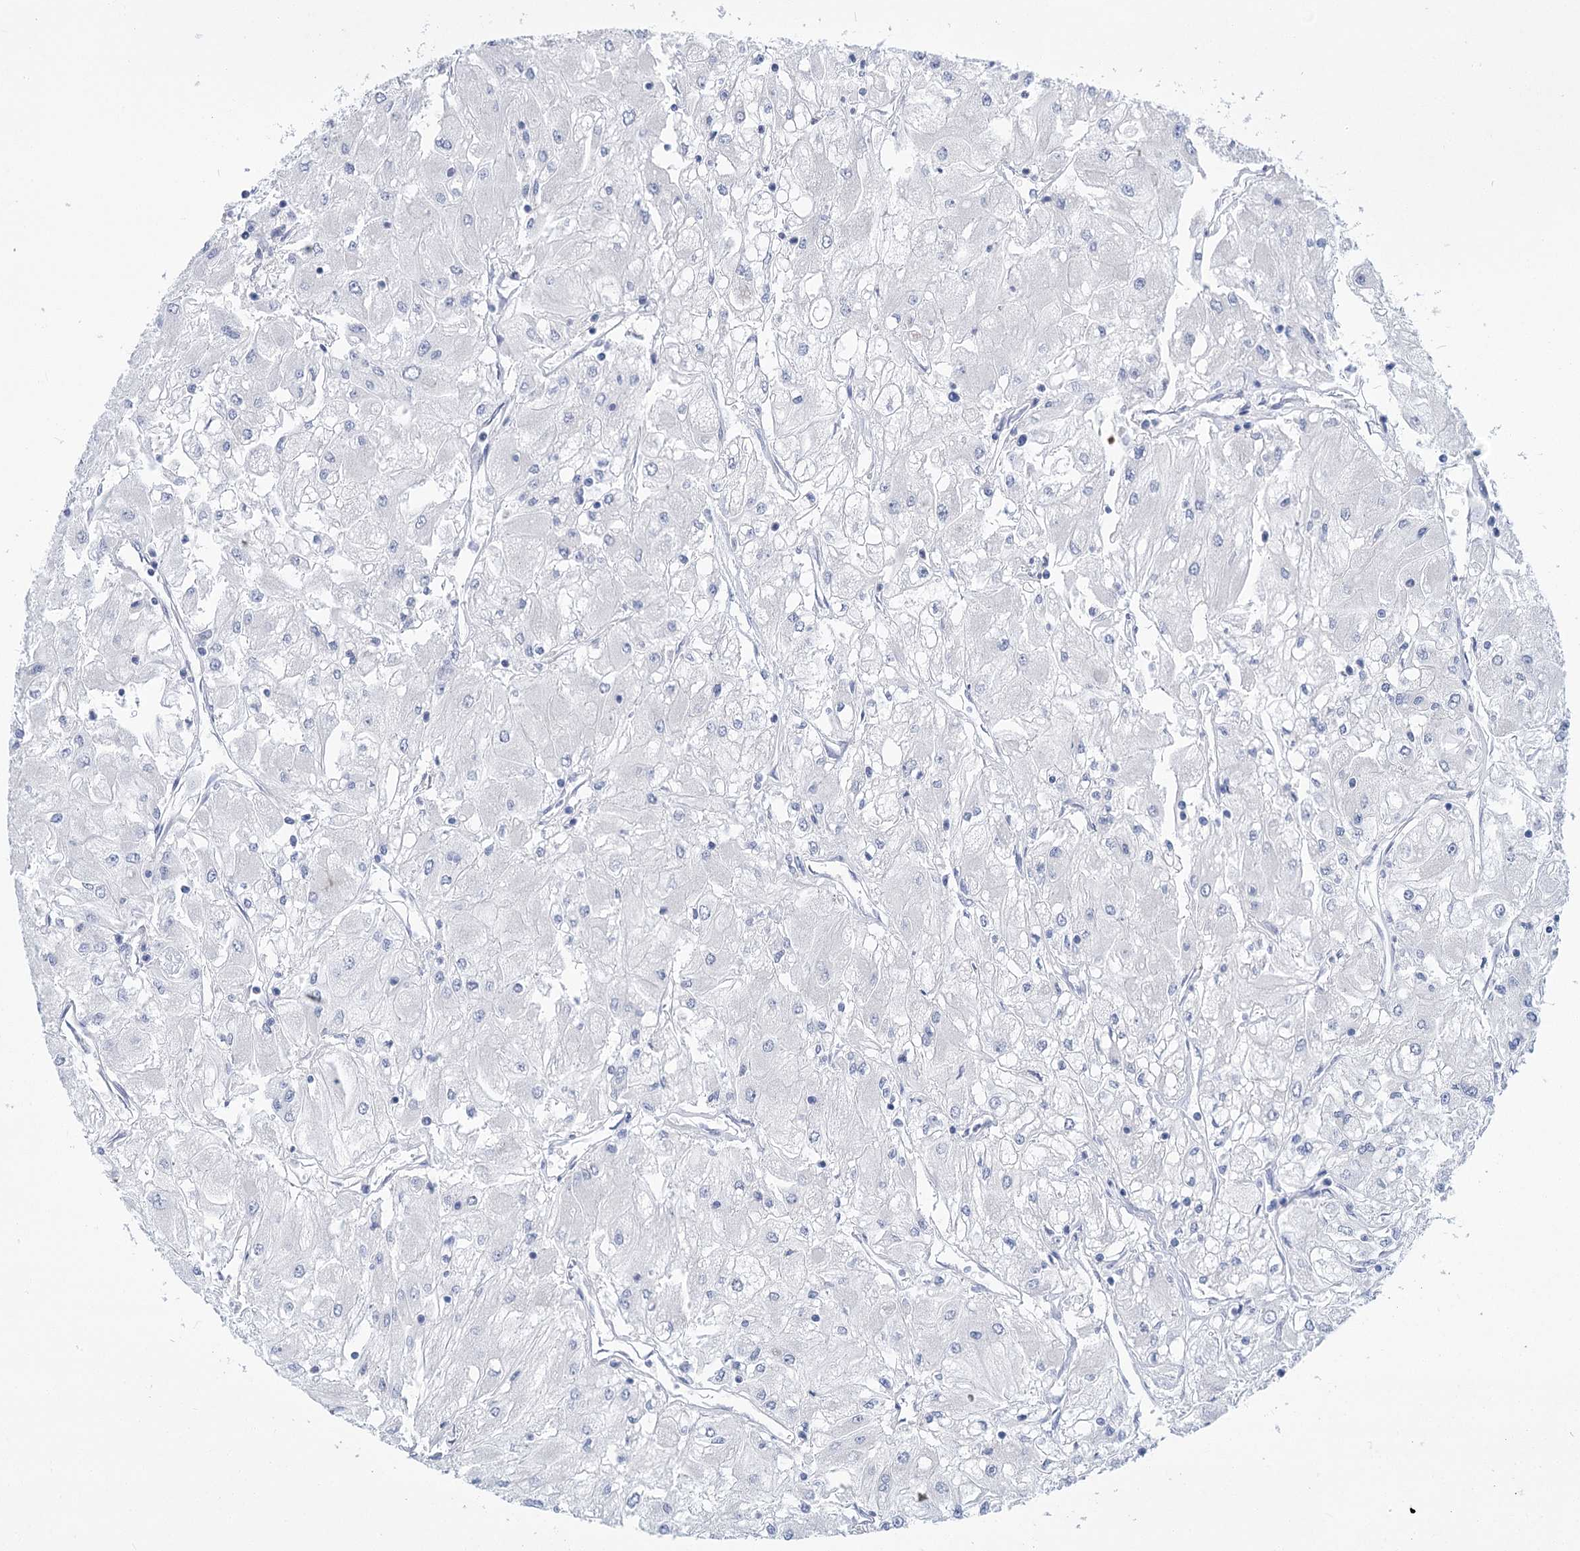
{"staining": {"intensity": "negative", "quantity": "none", "location": "none"}, "tissue": "renal cancer", "cell_type": "Tumor cells", "image_type": "cancer", "snomed": [{"axis": "morphology", "description": "Adenocarcinoma, NOS"}, {"axis": "topography", "description": "Kidney"}], "caption": "This is an IHC micrograph of renal cancer. There is no expression in tumor cells.", "gene": "SLC9A3", "patient": {"sex": "male", "age": 80}}